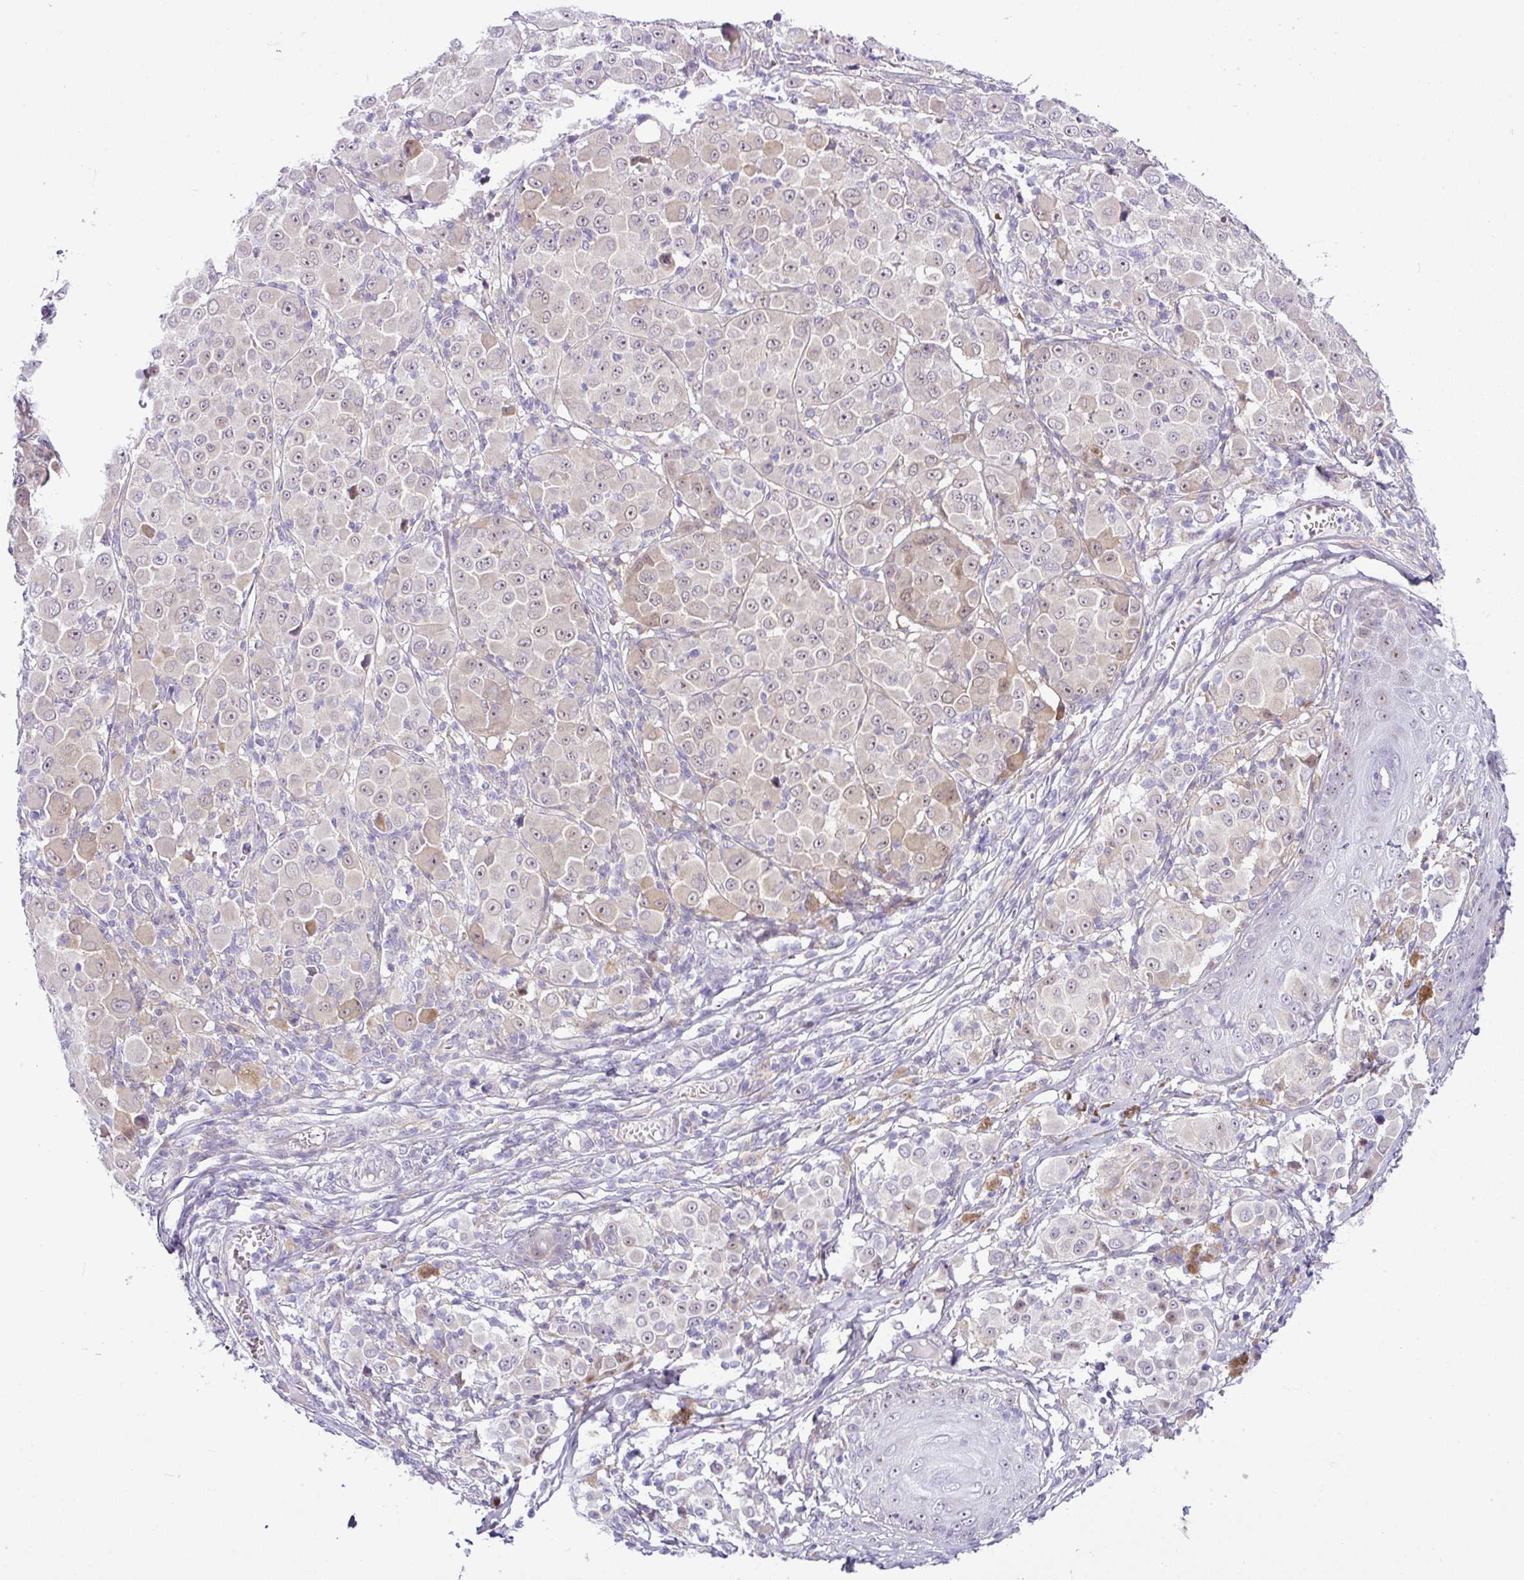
{"staining": {"intensity": "weak", "quantity": "<25%", "location": "nuclear"}, "tissue": "melanoma", "cell_type": "Tumor cells", "image_type": "cancer", "snomed": [{"axis": "morphology", "description": "Malignant melanoma, NOS"}, {"axis": "topography", "description": "Skin"}], "caption": "The micrograph shows no significant expression in tumor cells of malignant melanoma.", "gene": "NDUFB2", "patient": {"sex": "female", "age": 43}}